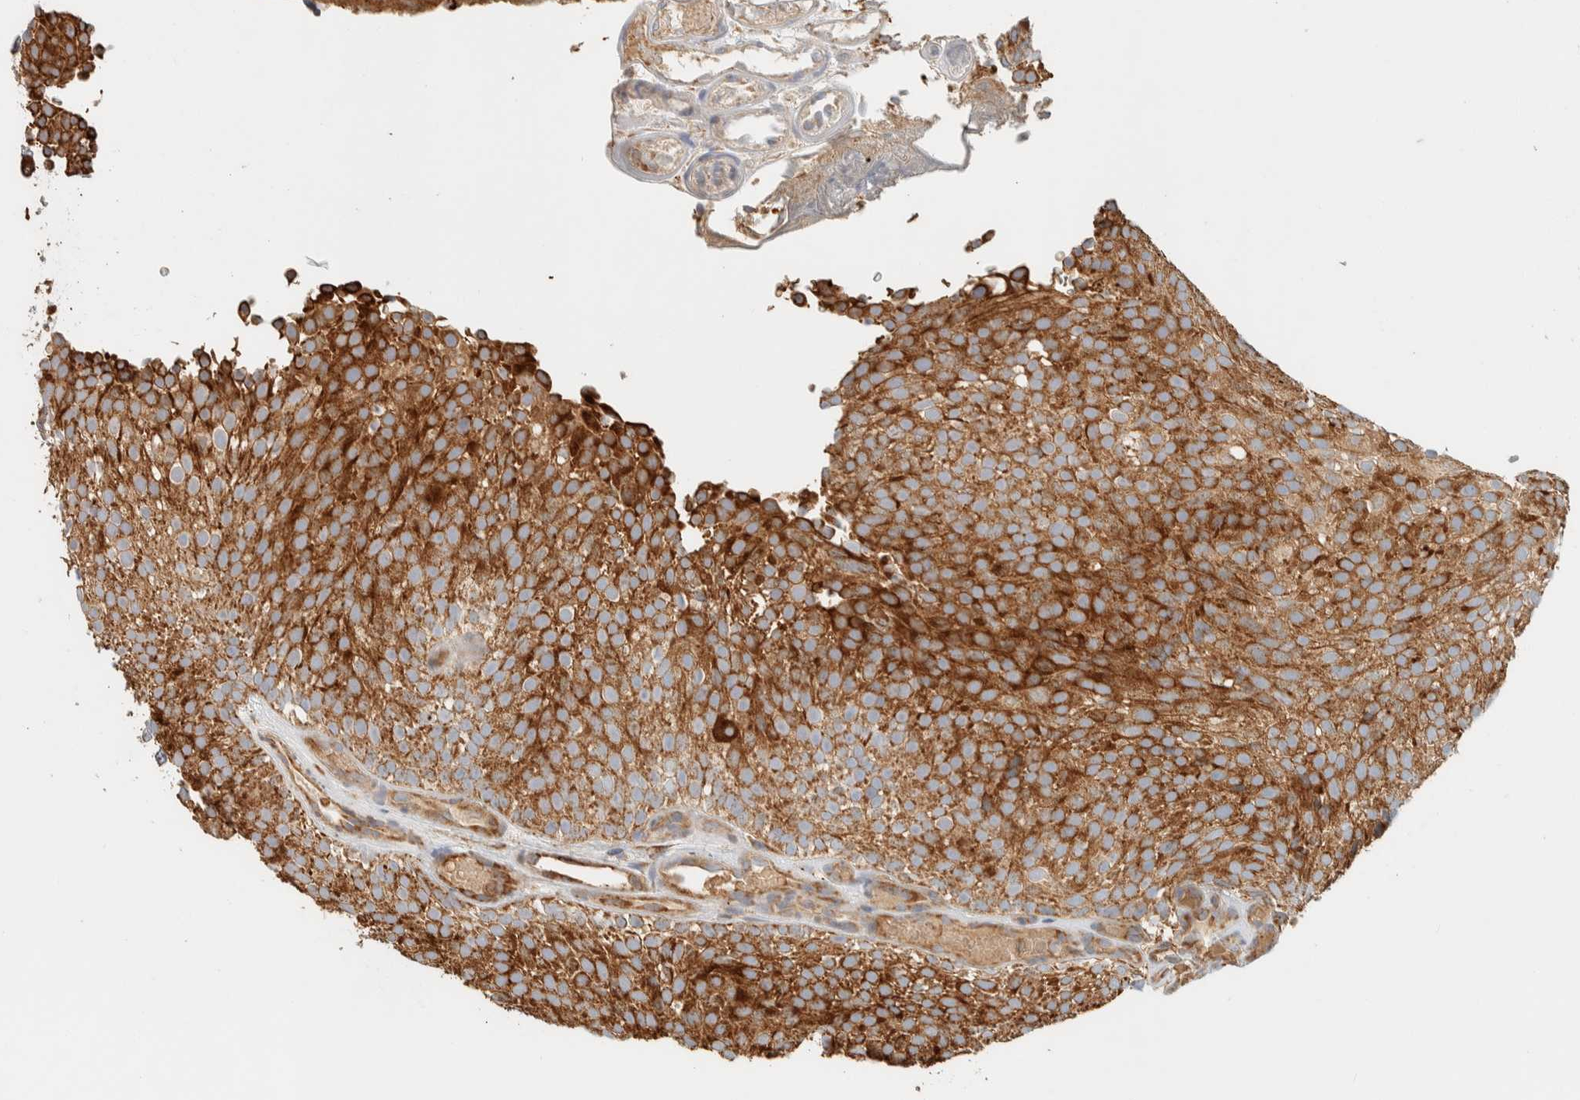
{"staining": {"intensity": "strong", "quantity": ">75%", "location": "cytoplasmic/membranous"}, "tissue": "urothelial cancer", "cell_type": "Tumor cells", "image_type": "cancer", "snomed": [{"axis": "morphology", "description": "Urothelial carcinoma, Low grade"}, {"axis": "topography", "description": "Urinary bladder"}], "caption": "High-power microscopy captured an IHC photomicrograph of urothelial cancer, revealing strong cytoplasmic/membranous staining in about >75% of tumor cells.", "gene": "RAB11FIP1", "patient": {"sex": "male", "age": 78}}